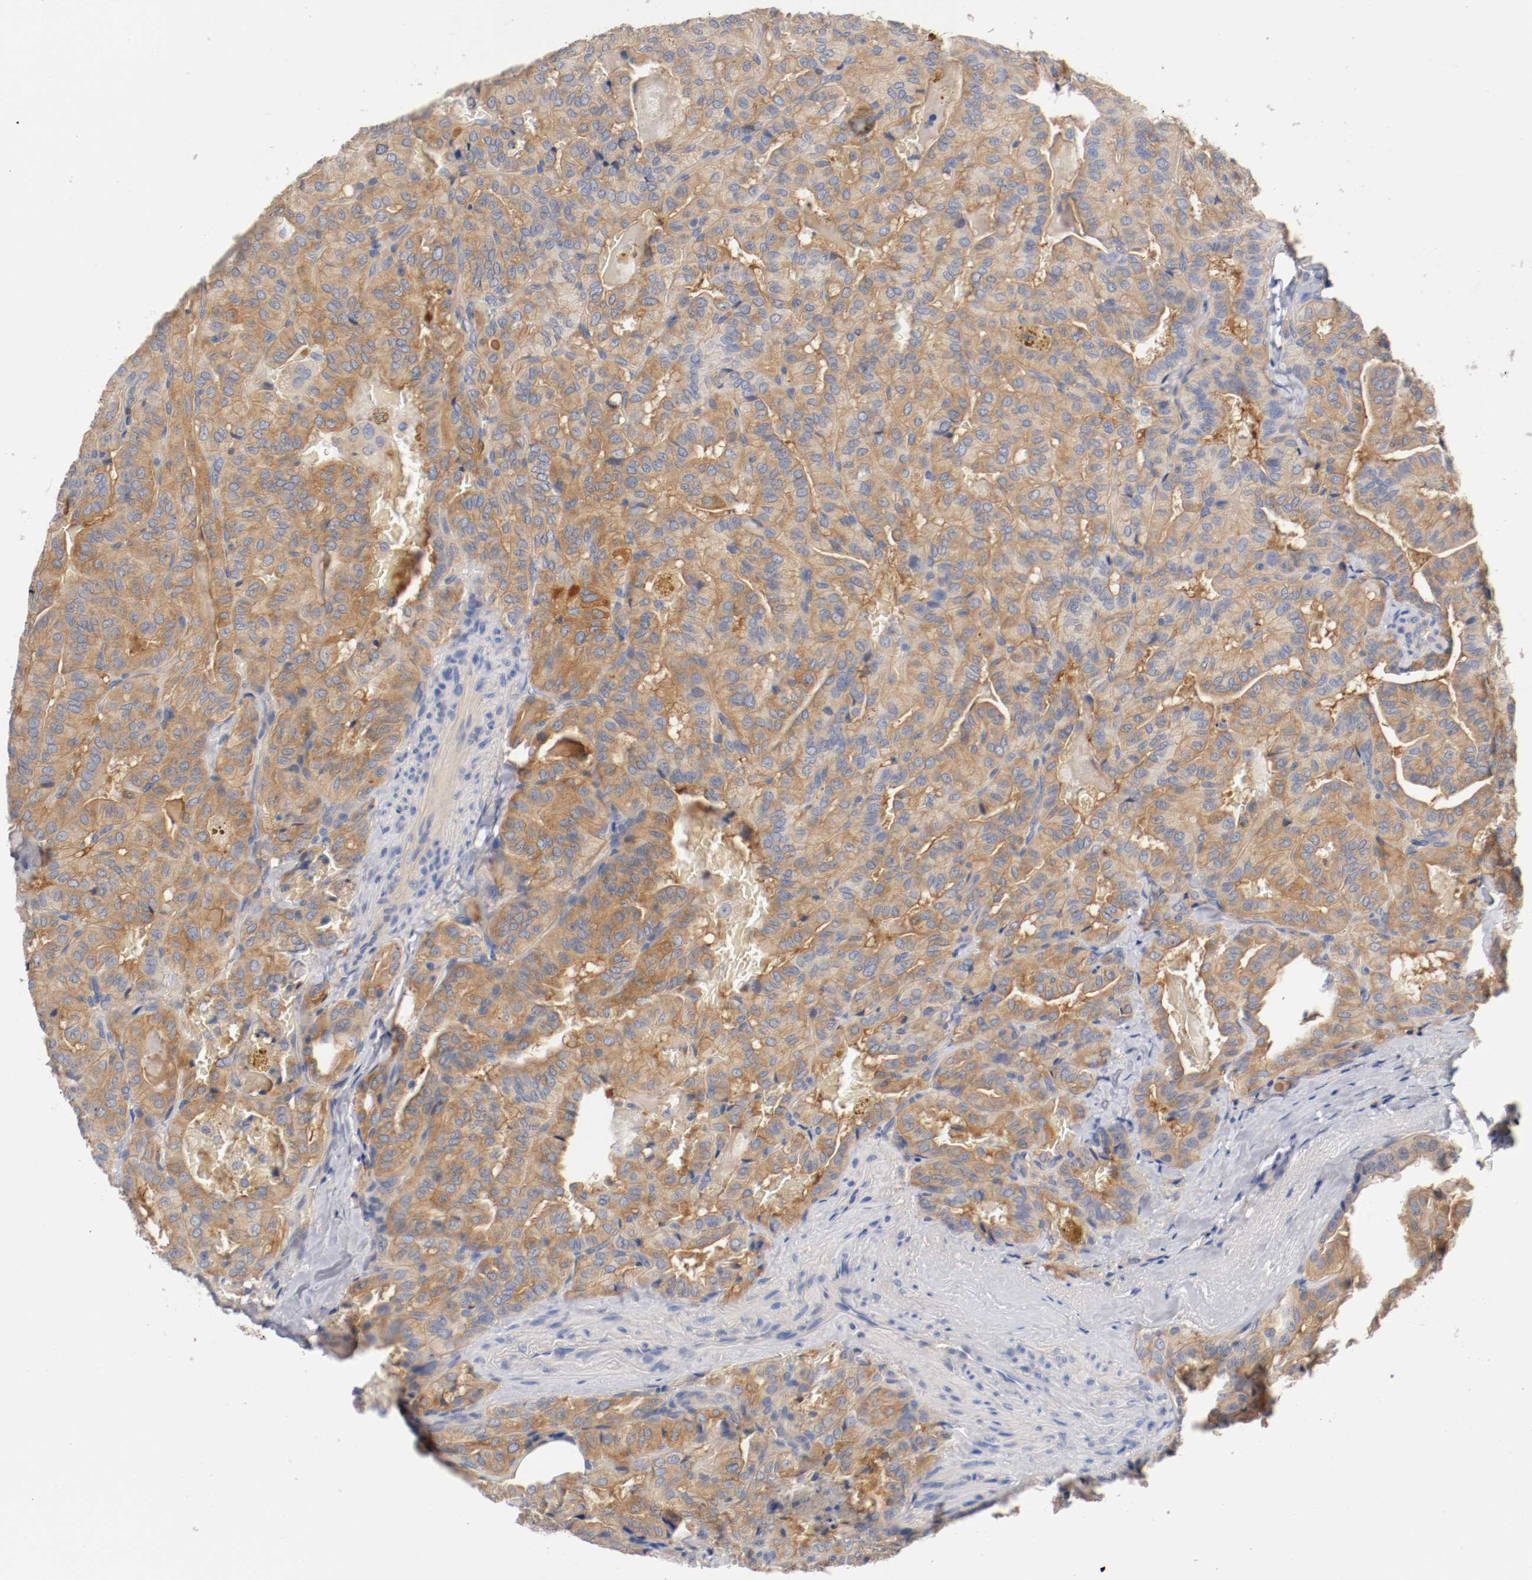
{"staining": {"intensity": "strong", "quantity": ">75%", "location": "cytoplasmic/membranous"}, "tissue": "thyroid cancer", "cell_type": "Tumor cells", "image_type": "cancer", "snomed": [{"axis": "morphology", "description": "Papillary adenocarcinoma, NOS"}, {"axis": "topography", "description": "Thyroid gland"}], "caption": "This photomicrograph reveals immunohistochemistry staining of papillary adenocarcinoma (thyroid), with high strong cytoplasmic/membranous staining in approximately >75% of tumor cells.", "gene": "HGS", "patient": {"sex": "male", "age": 77}}